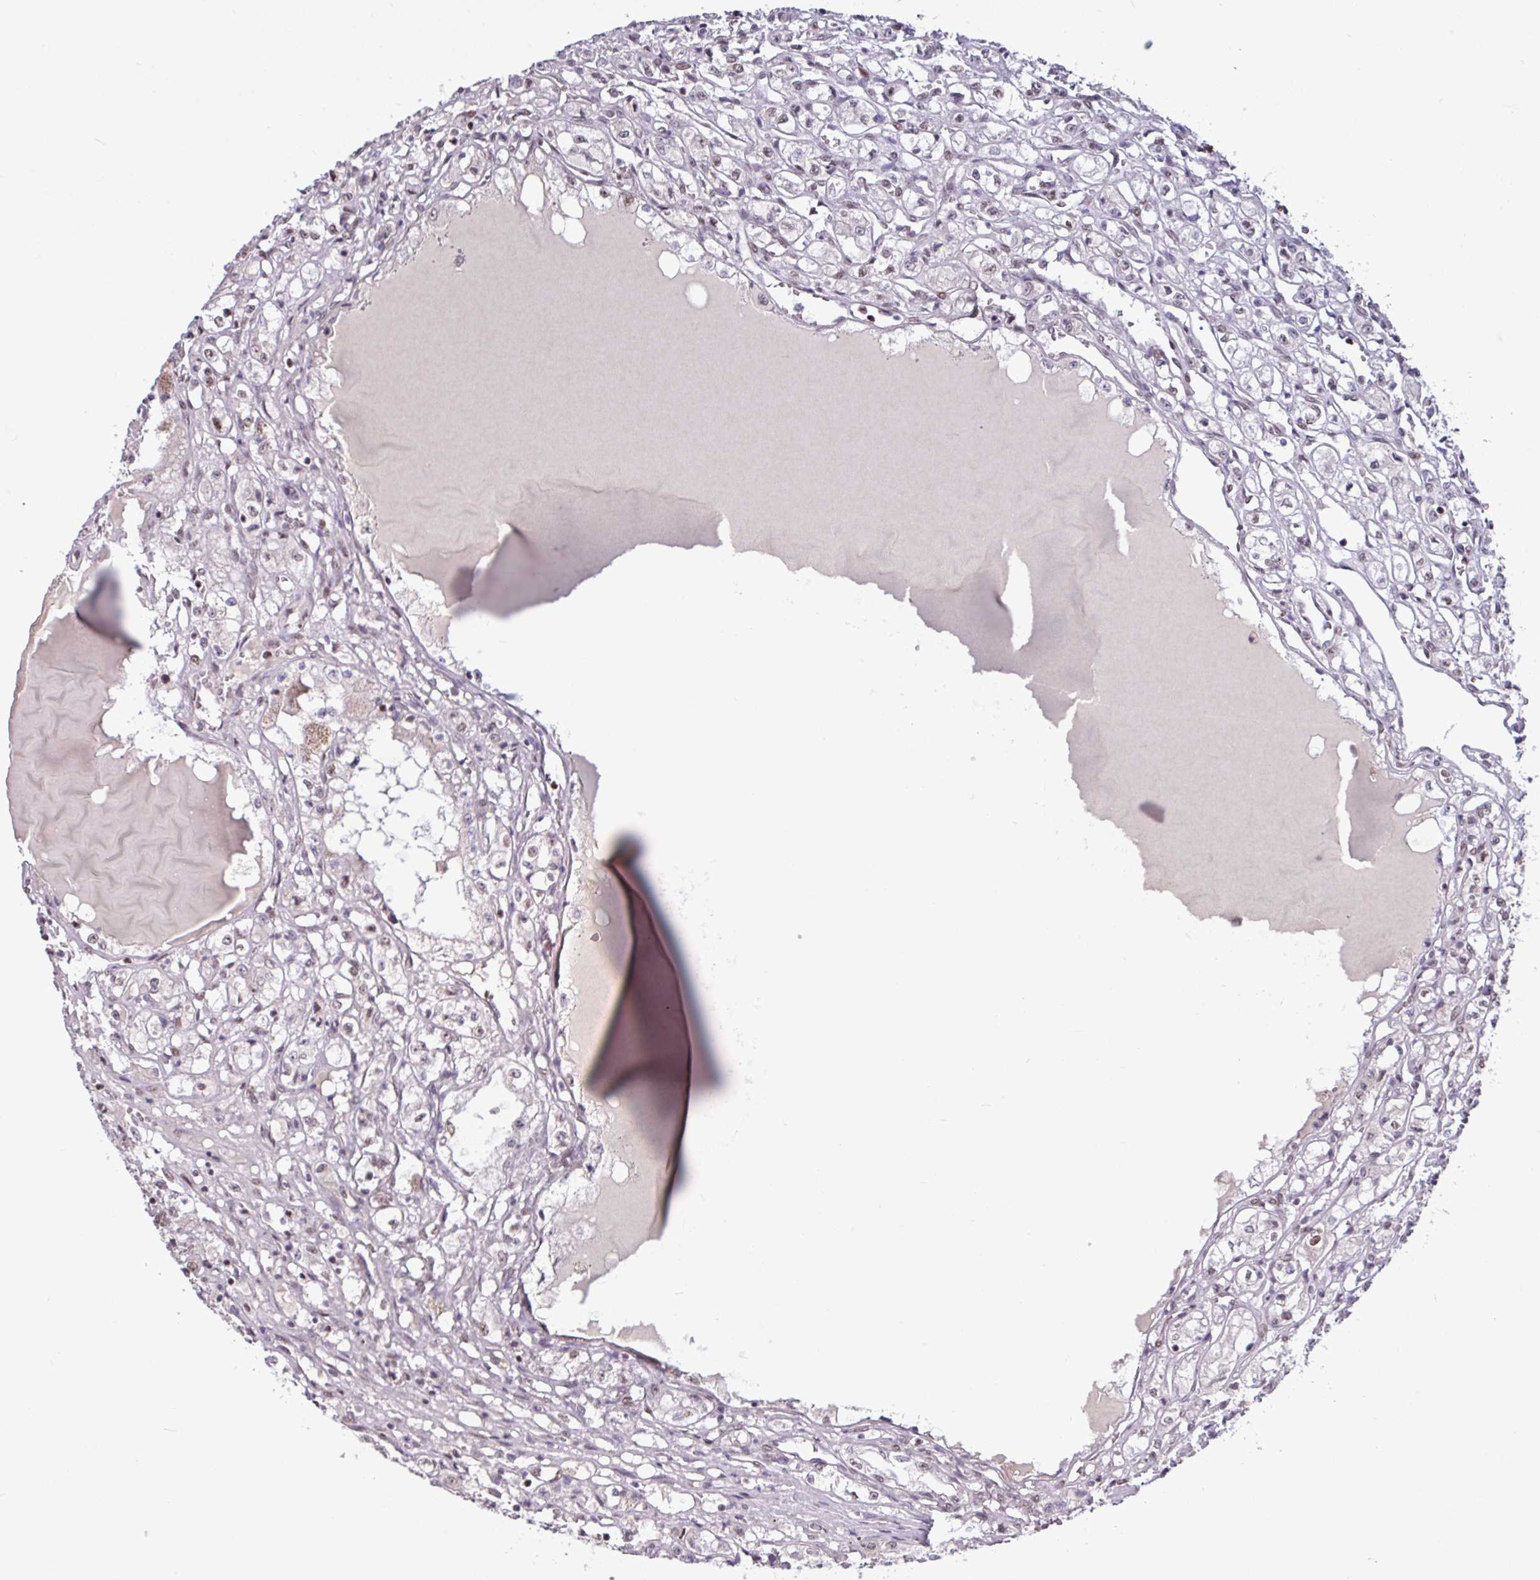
{"staining": {"intensity": "negative", "quantity": "none", "location": "none"}, "tissue": "renal cancer", "cell_type": "Tumor cells", "image_type": "cancer", "snomed": [{"axis": "morphology", "description": "Adenocarcinoma, NOS"}, {"axis": "topography", "description": "Kidney"}], "caption": "A histopathology image of human renal adenocarcinoma is negative for staining in tumor cells. The staining is performed using DAB brown chromogen with nuclei counter-stained in using hematoxylin.", "gene": "TDG", "patient": {"sex": "male", "age": 56}}